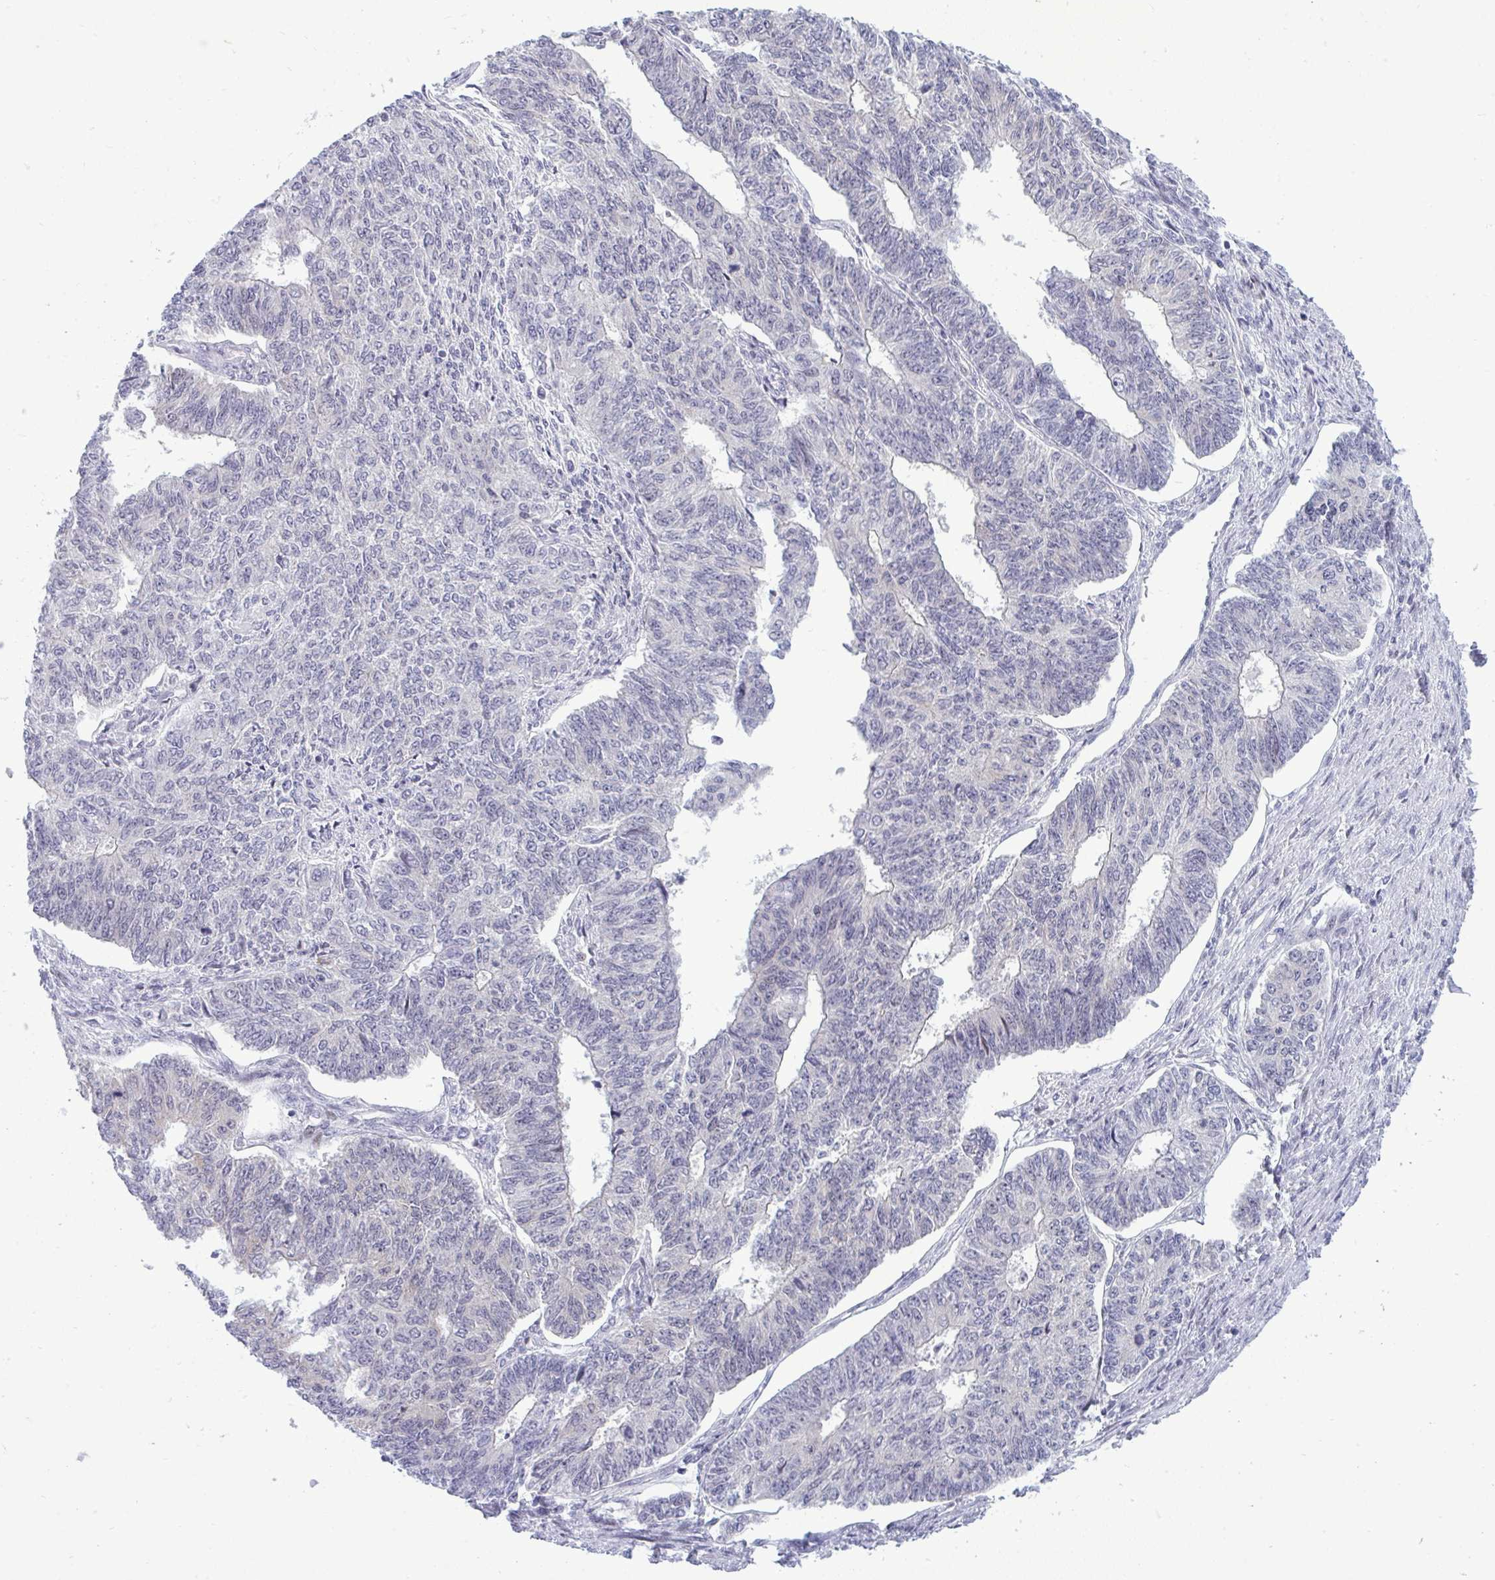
{"staining": {"intensity": "weak", "quantity": "<25%", "location": "nuclear"}, "tissue": "endometrial cancer", "cell_type": "Tumor cells", "image_type": "cancer", "snomed": [{"axis": "morphology", "description": "Adenocarcinoma, NOS"}, {"axis": "topography", "description": "Endometrium"}], "caption": "The immunohistochemistry (IHC) photomicrograph has no significant staining in tumor cells of endometrial adenocarcinoma tissue.", "gene": "TAB1", "patient": {"sex": "female", "age": 32}}